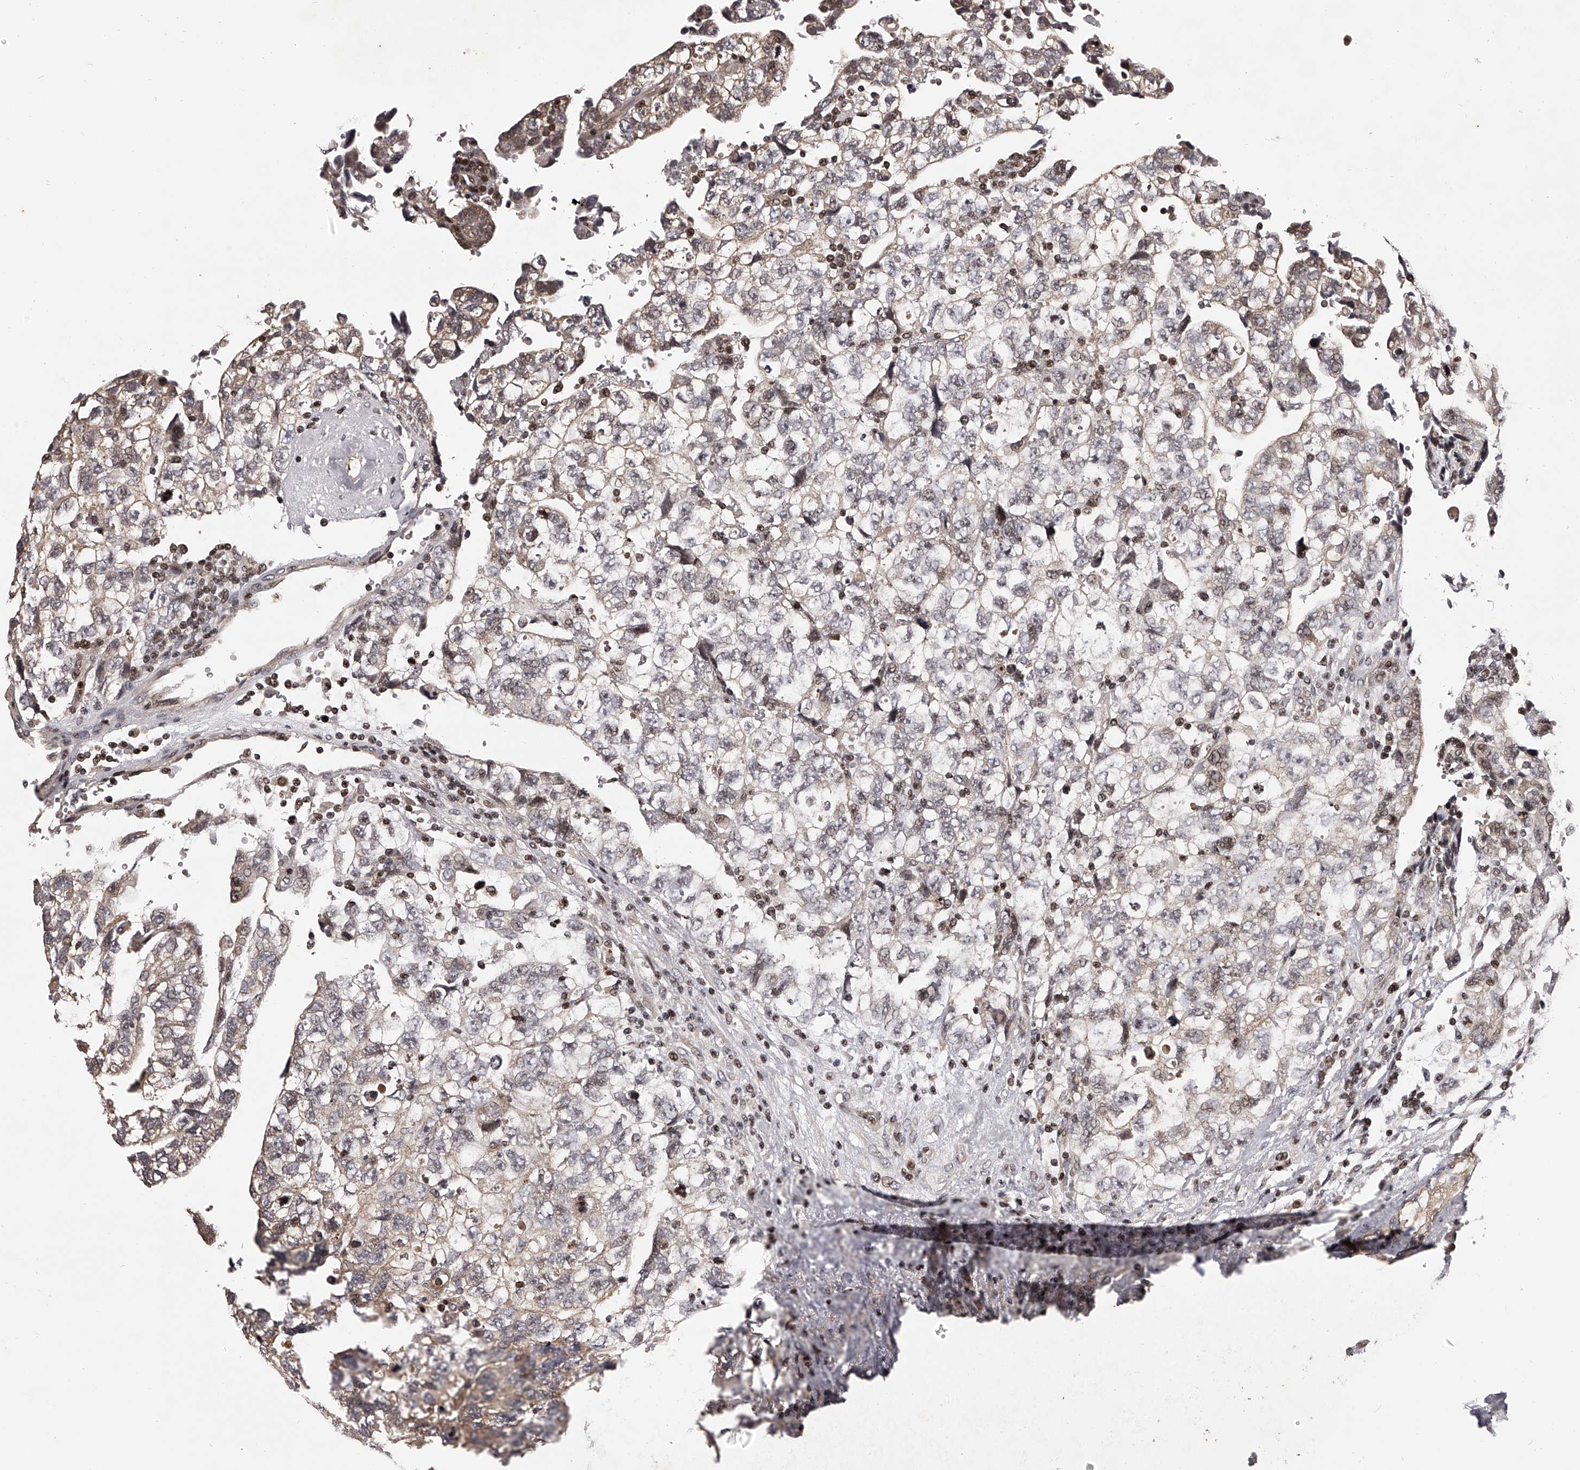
{"staining": {"intensity": "weak", "quantity": "<25%", "location": "cytoplasmic/membranous,nuclear"}, "tissue": "testis cancer", "cell_type": "Tumor cells", "image_type": "cancer", "snomed": [{"axis": "morphology", "description": "Carcinoma, Embryonal, NOS"}, {"axis": "topography", "description": "Testis"}], "caption": "Testis embryonal carcinoma was stained to show a protein in brown. There is no significant expression in tumor cells. Brightfield microscopy of immunohistochemistry stained with DAB (3,3'-diaminobenzidine) (brown) and hematoxylin (blue), captured at high magnification.", "gene": "PFDN2", "patient": {"sex": "male", "age": 36}}